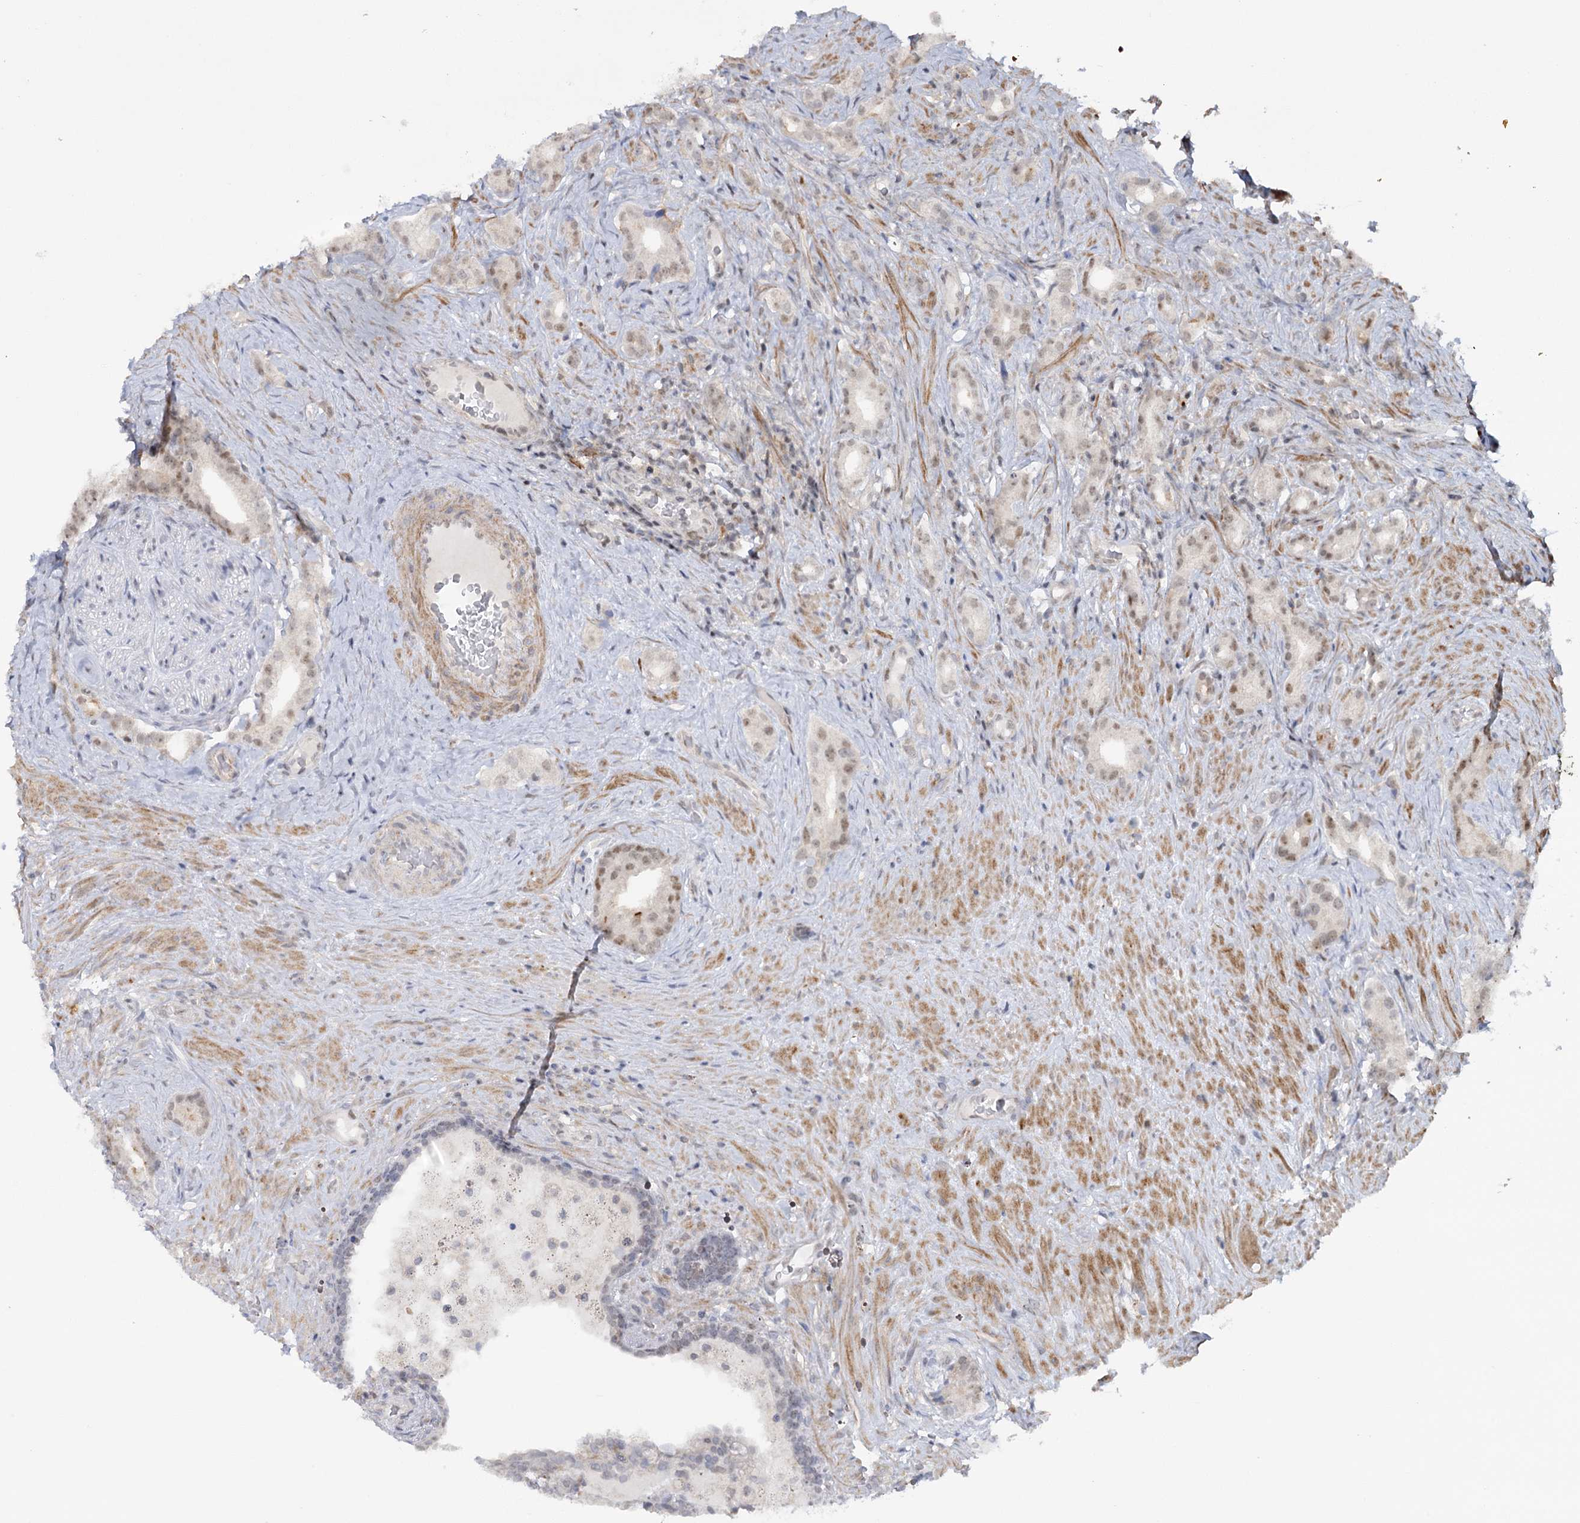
{"staining": {"intensity": "weak", "quantity": "25%-75%", "location": "nuclear"}, "tissue": "prostate cancer", "cell_type": "Tumor cells", "image_type": "cancer", "snomed": [{"axis": "morphology", "description": "Adenocarcinoma, Low grade"}, {"axis": "topography", "description": "Prostate"}], "caption": "There is low levels of weak nuclear expression in tumor cells of adenocarcinoma (low-grade) (prostate), as demonstrated by immunohistochemical staining (brown color).", "gene": "ZC3H8", "patient": {"sex": "male", "age": 71}}